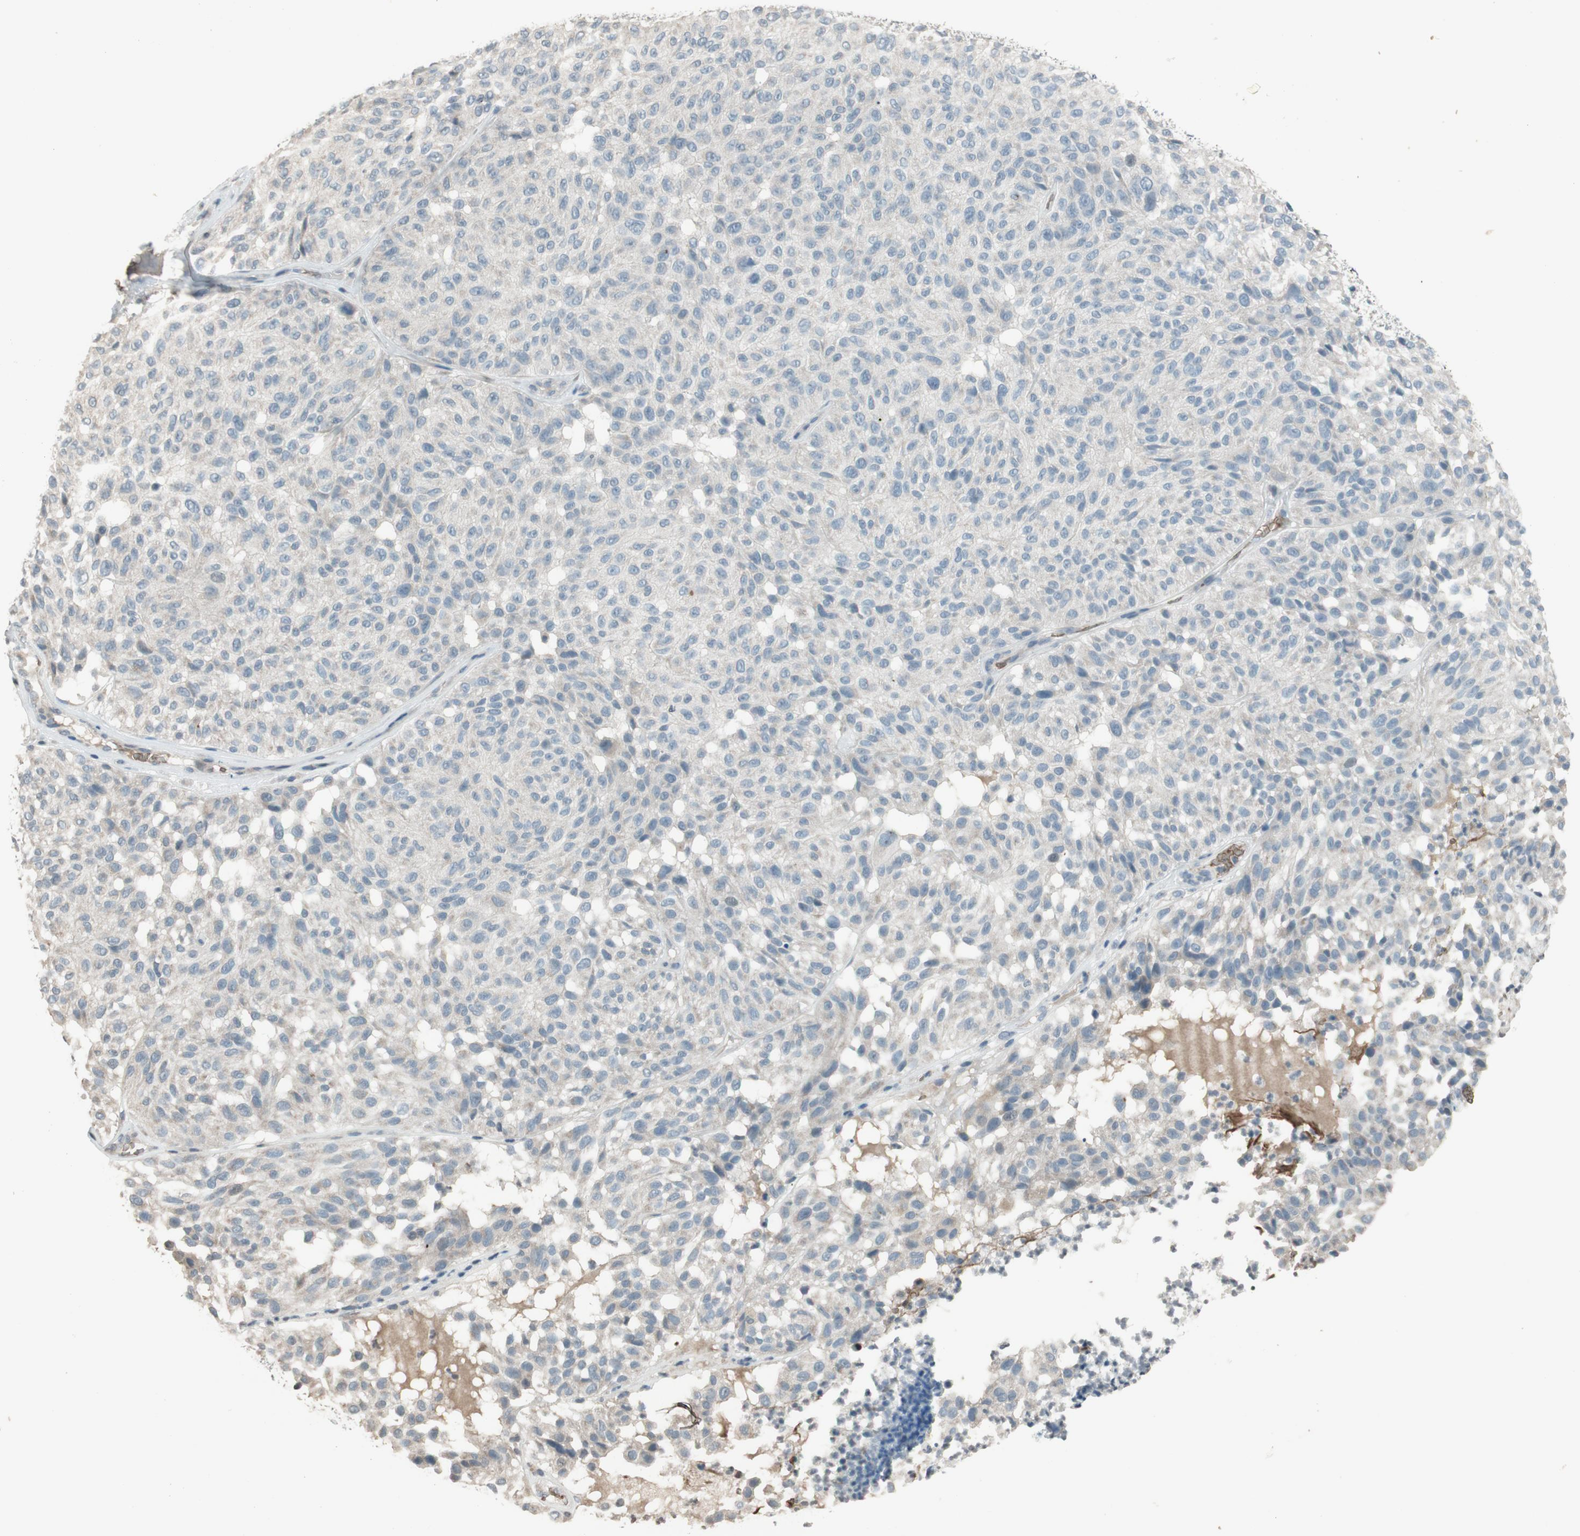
{"staining": {"intensity": "negative", "quantity": "none", "location": "none"}, "tissue": "melanoma", "cell_type": "Tumor cells", "image_type": "cancer", "snomed": [{"axis": "morphology", "description": "Malignant melanoma, NOS"}, {"axis": "topography", "description": "Skin"}], "caption": "An IHC histopathology image of melanoma is shown. There is no staining in tumor cells of melanoma.", "gene": "GYPC", "patient": {"sex": "female", "age": 46}}